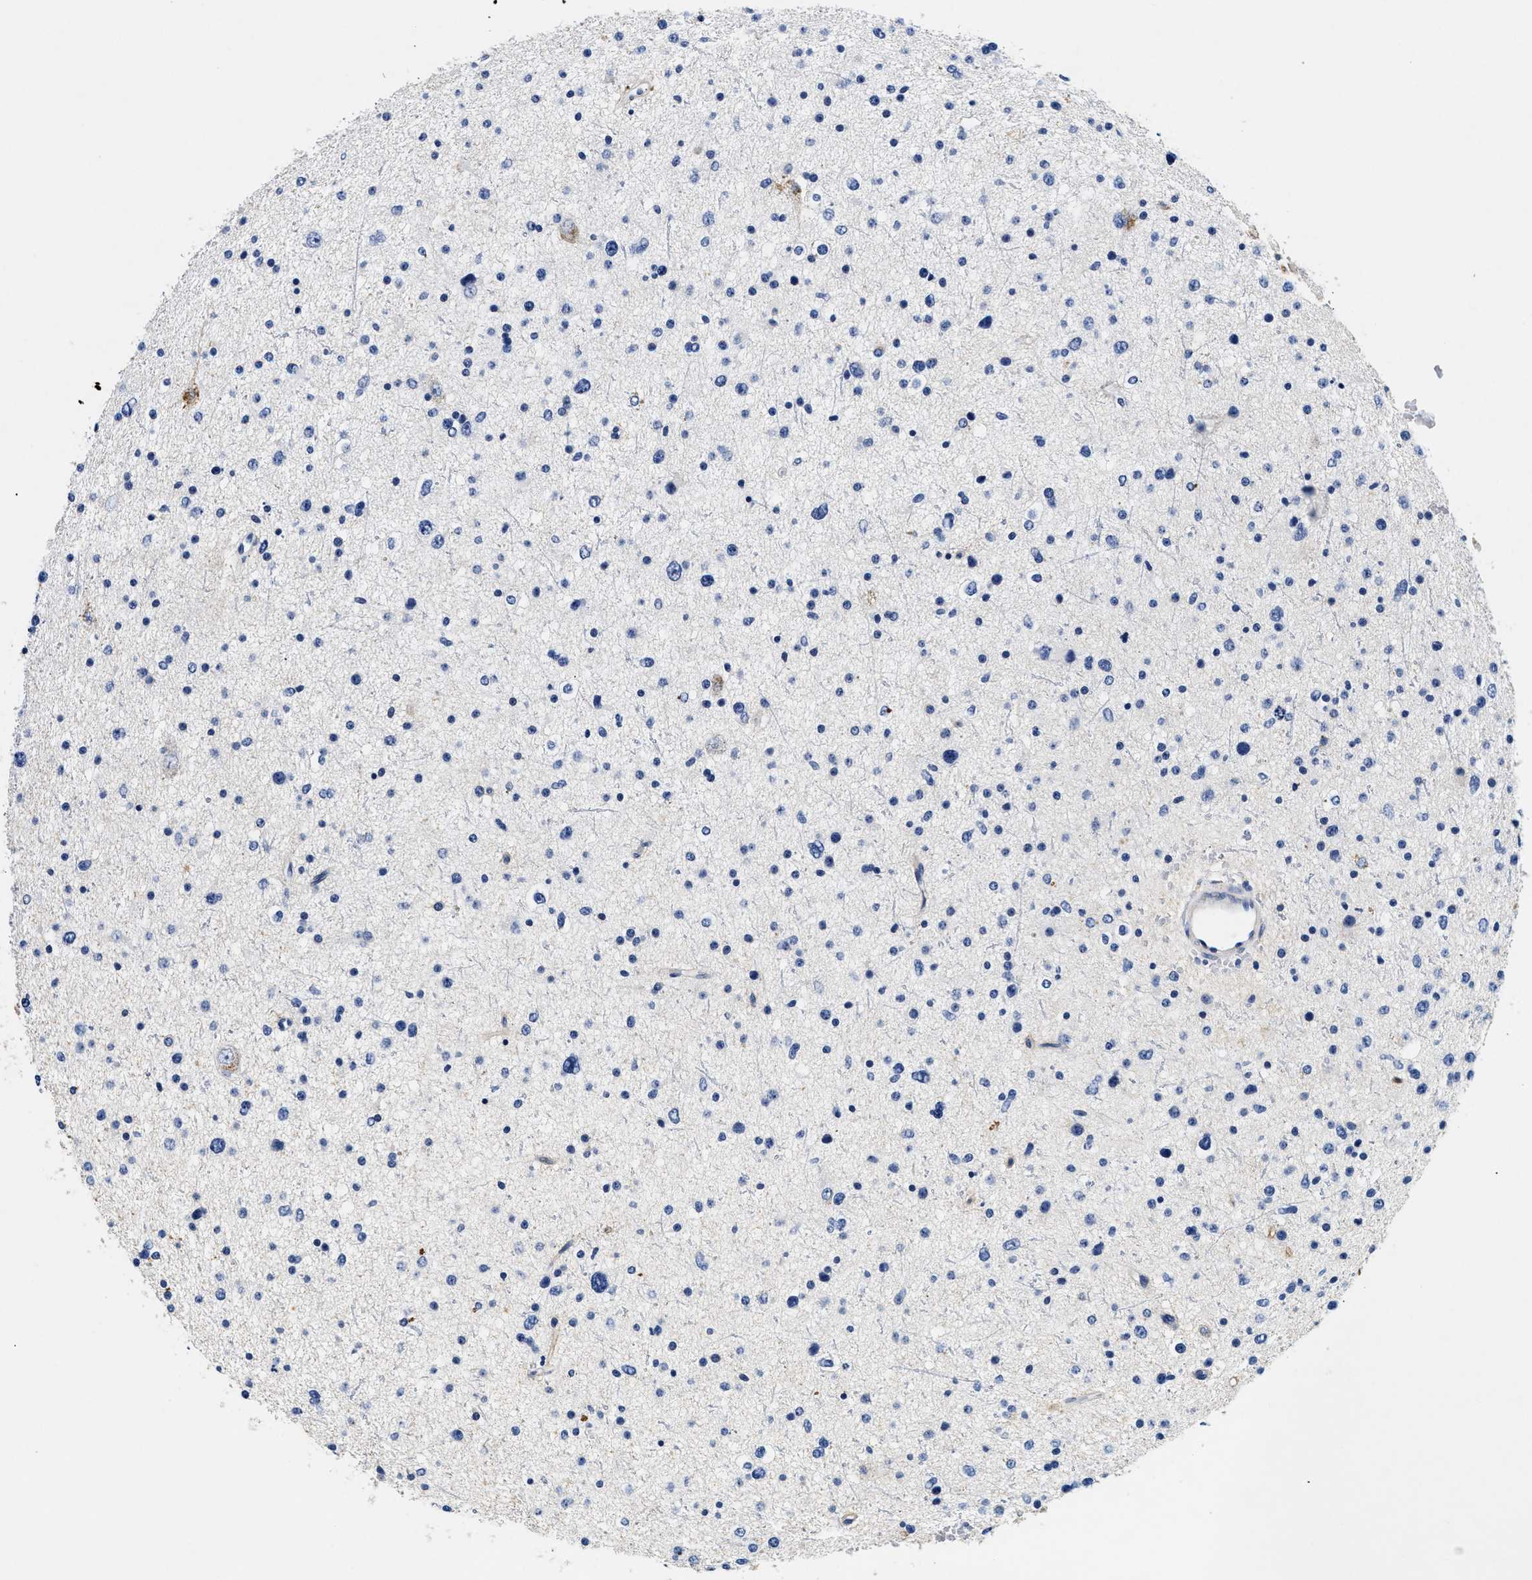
{"staining": {"intensity": "negative", "quantity": "none", "location": "none"}, "tissue": "glioma", "cell_type": "Tumor cells", "image_type": "cancer", "snomed": [{"axis": "morphology", "description": "Glioma, malignant, Low grade"}, {"axis": "topography", "description": "Brain"}], "caption": "Human glioma stained for a protein using immunohistochemistry shows no staining in tumor cells.", "gene": "LAMA3", "patient": {"sex": "female", "age": 37}}